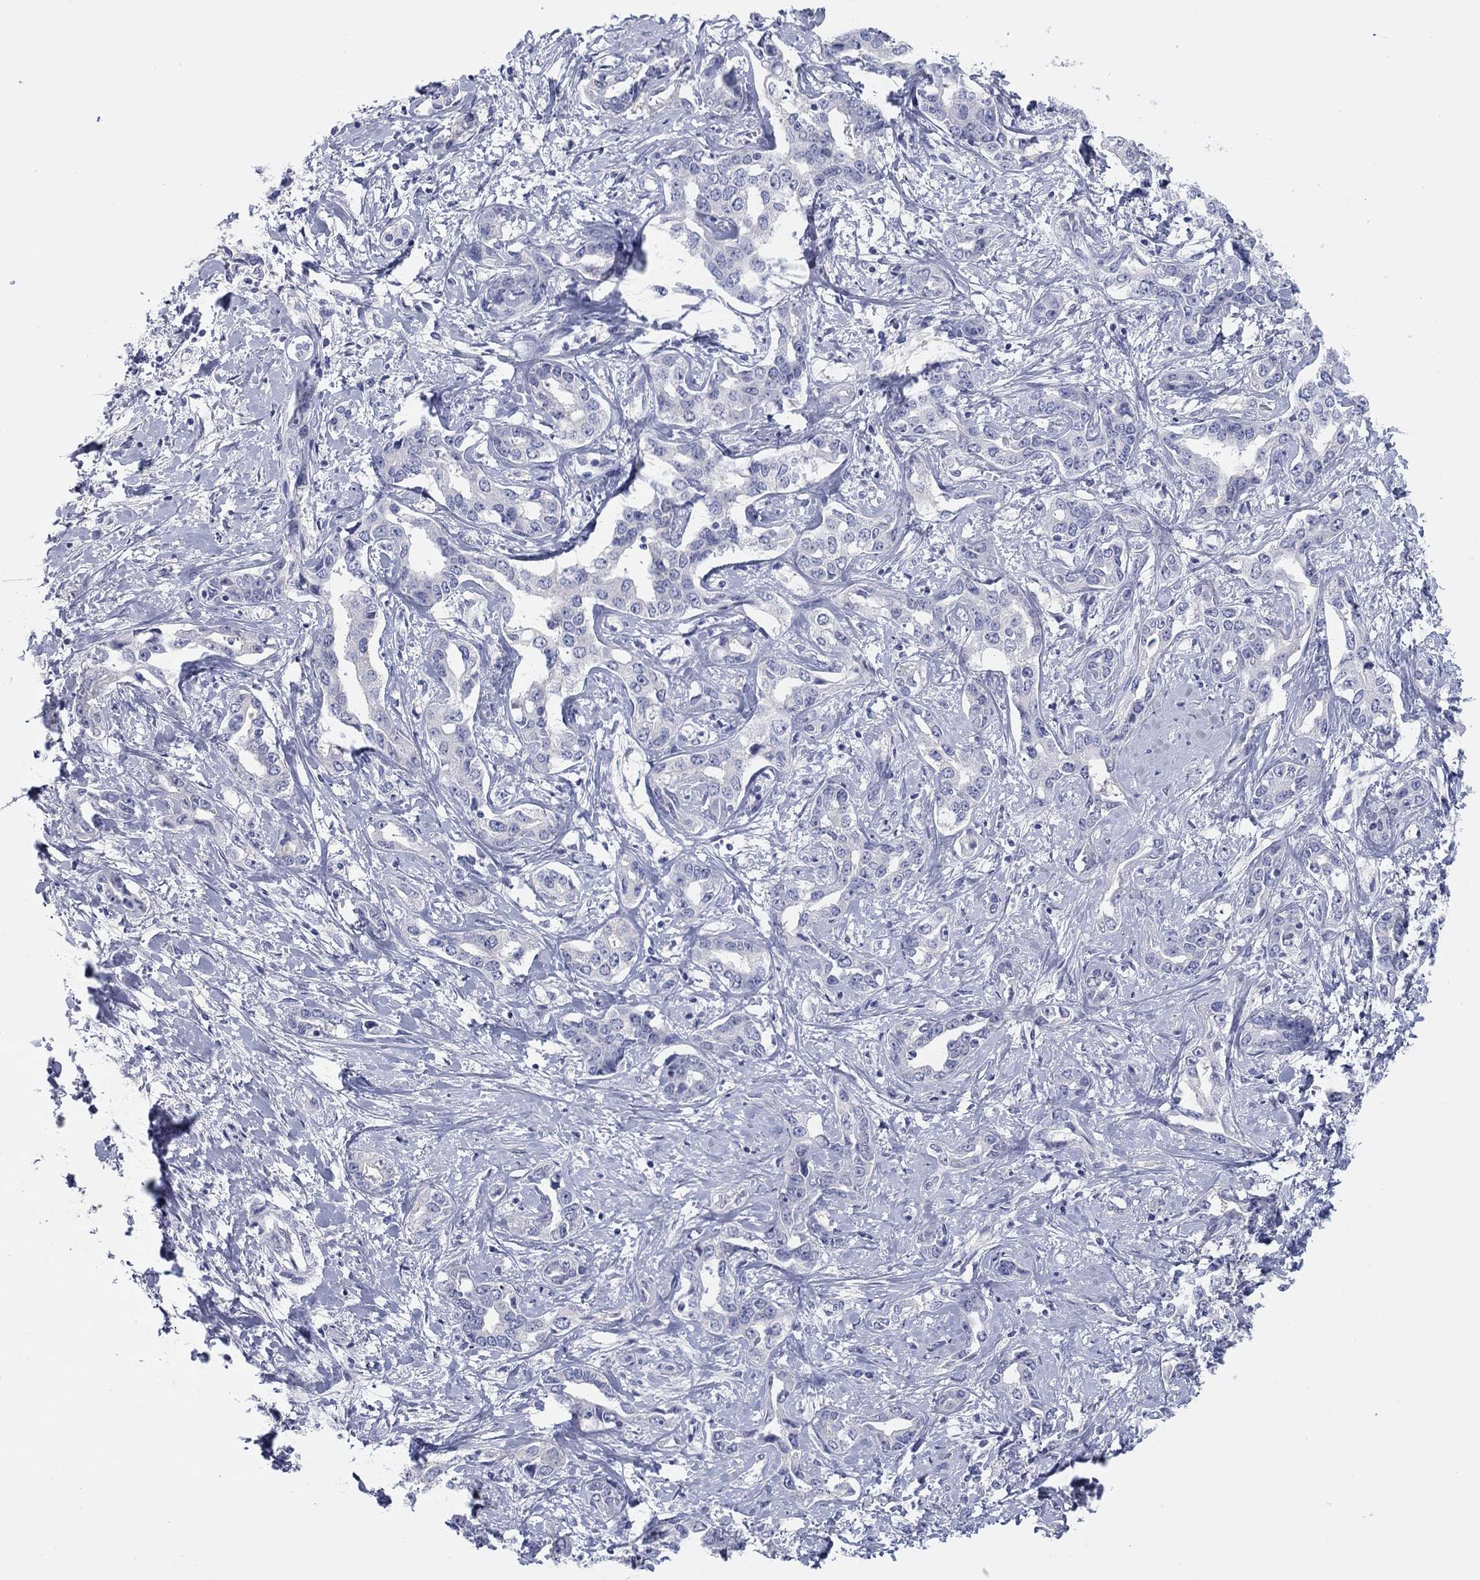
{"staining": {"intensity": "negative", "quantity": "none", "location": "none"}, "tissue": "liver cancer", "cell_type": "Tumor cells", "image_type": "cancer", "snomed": [{"axis": "morphology", "description": "Cholangiocarcinoma"}, {"axis": "topography", "description": "Liver"}], "caption": "There is no significant expression in tumor cells of cholangiocarcinoma (liver). (Brightfield microscopy of DAB (3,3'-diaminobenzidine) immunohistochemistry at high magnification).", "gene": "CPNE6", "patient": {"sex": "male", "age": 59}}